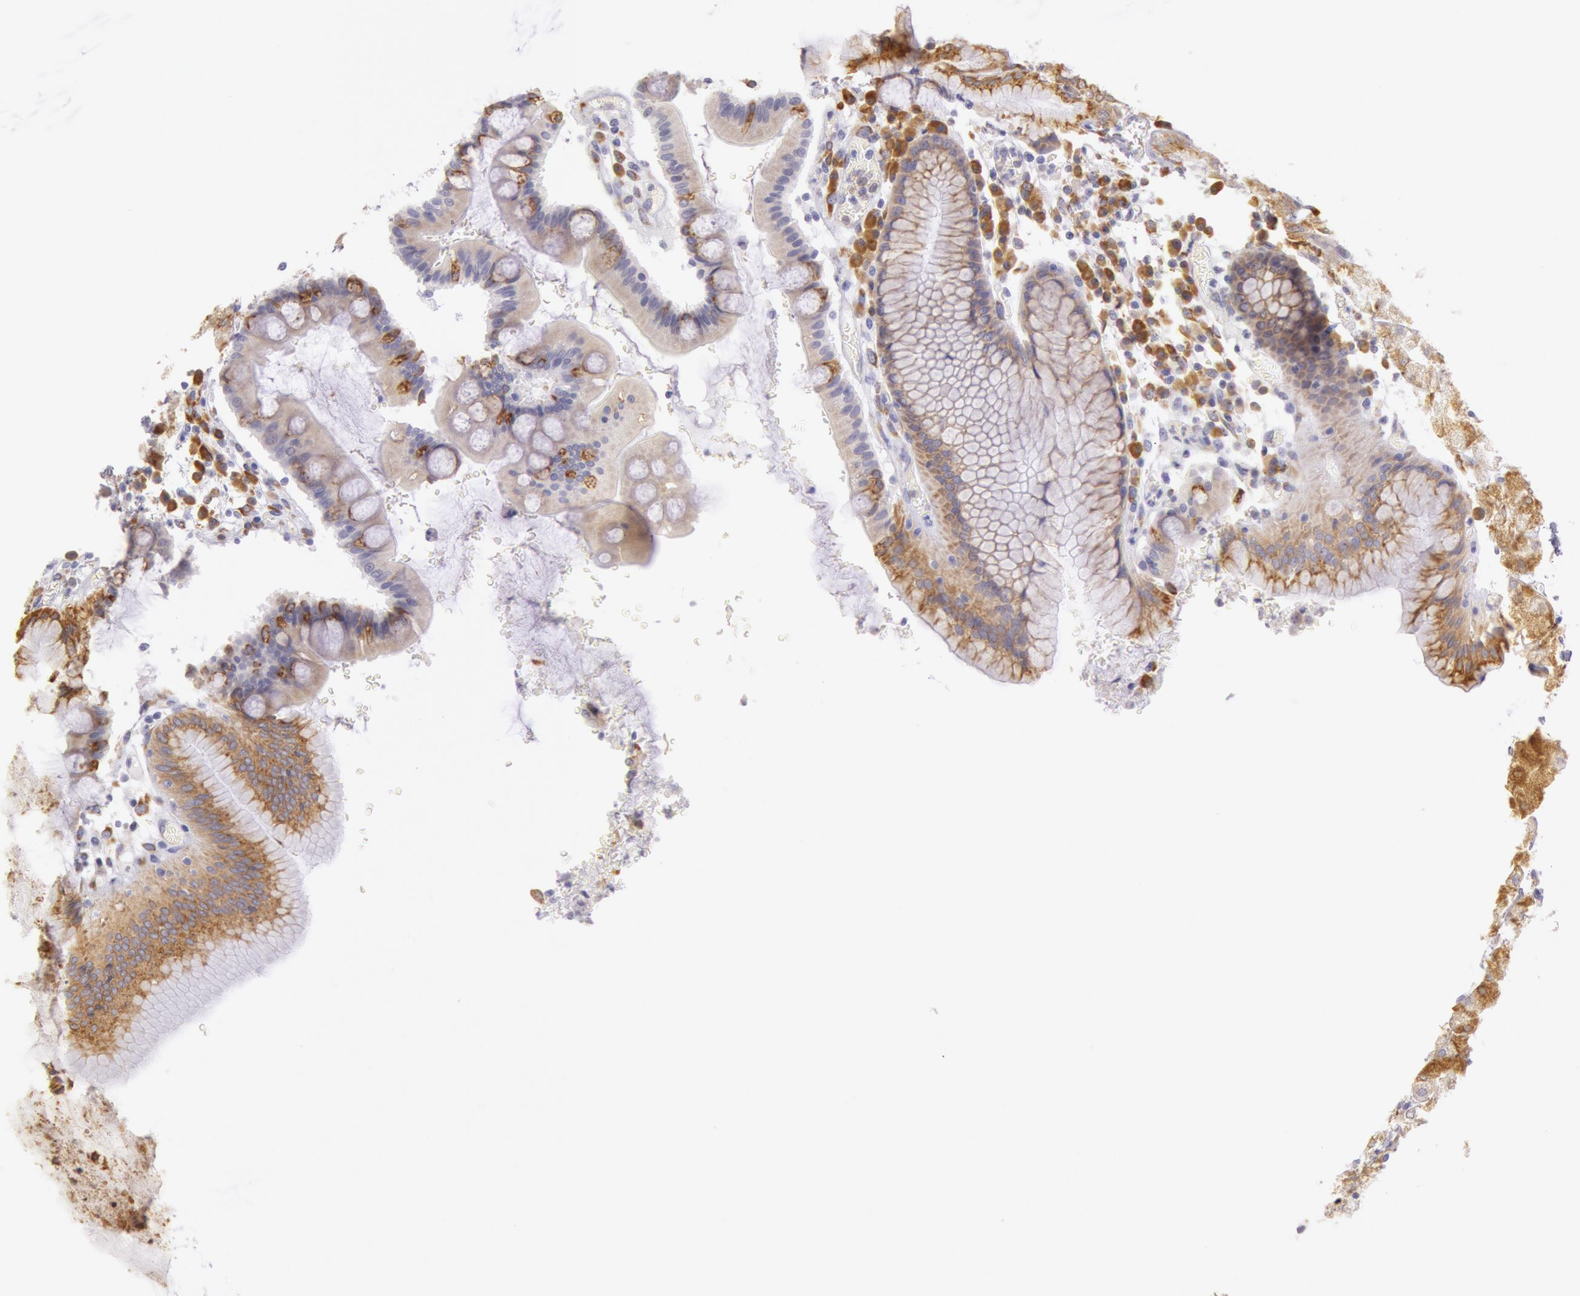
{"staining": {"intensity": "moderate", "quantity": "25%-75%", "location": "cytoplasmic/membranous"}, "tissue": "stomach", "cell_type": "Glandular cells", "image_type": "normal", "snomed": [{"axis": "morphology", "description": "Normal tissue, NOS"}, {"axis": "topography", "description": "Stomach, lower"}], "caption": "This is an image of immunohistochemistry staining of benign stomach, which shows moderate staining in the cytoplasmic/membranous of glandular cells.", "gene": "CIDEB", "patient": {"sex": "female", "age": 73}}